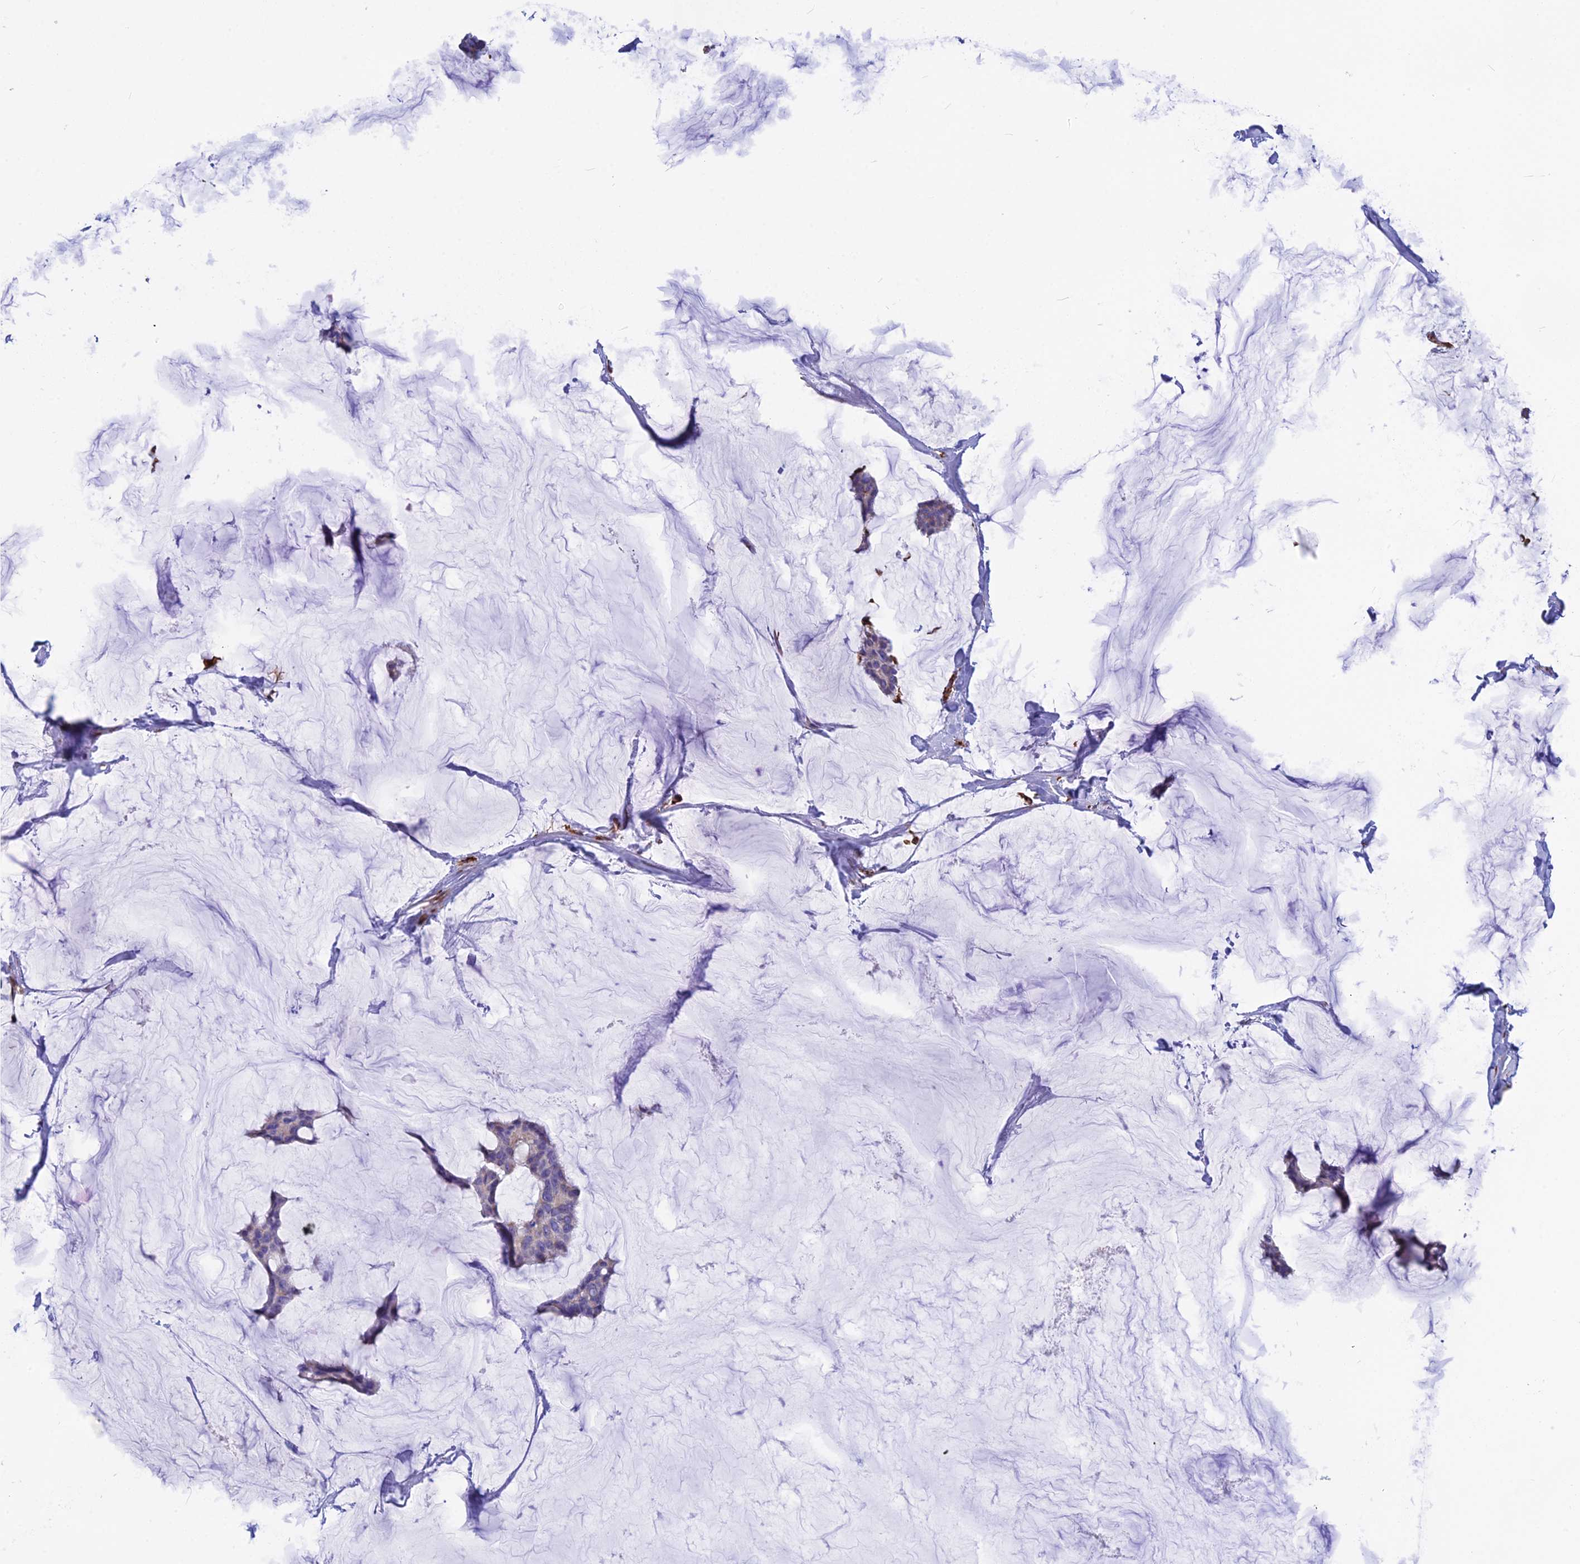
{"staining": {"intensity": "negative", "quantity": "none", "location": "none"}, "tissue": "breast cancer", "cell_type": "Tumor cells", "image_type": "cancer", "snomed": [{"axis": "morphology", "description": "Duct carcinoma"}, {"axis": "topography", "description": "Breast"}], "caption": "There is no significant staining in tumor cells of breast cancer (infiltrating ductal carcinoma).", "gene": "FBXL20", "patient": {"sex": "female", "age": 93}}